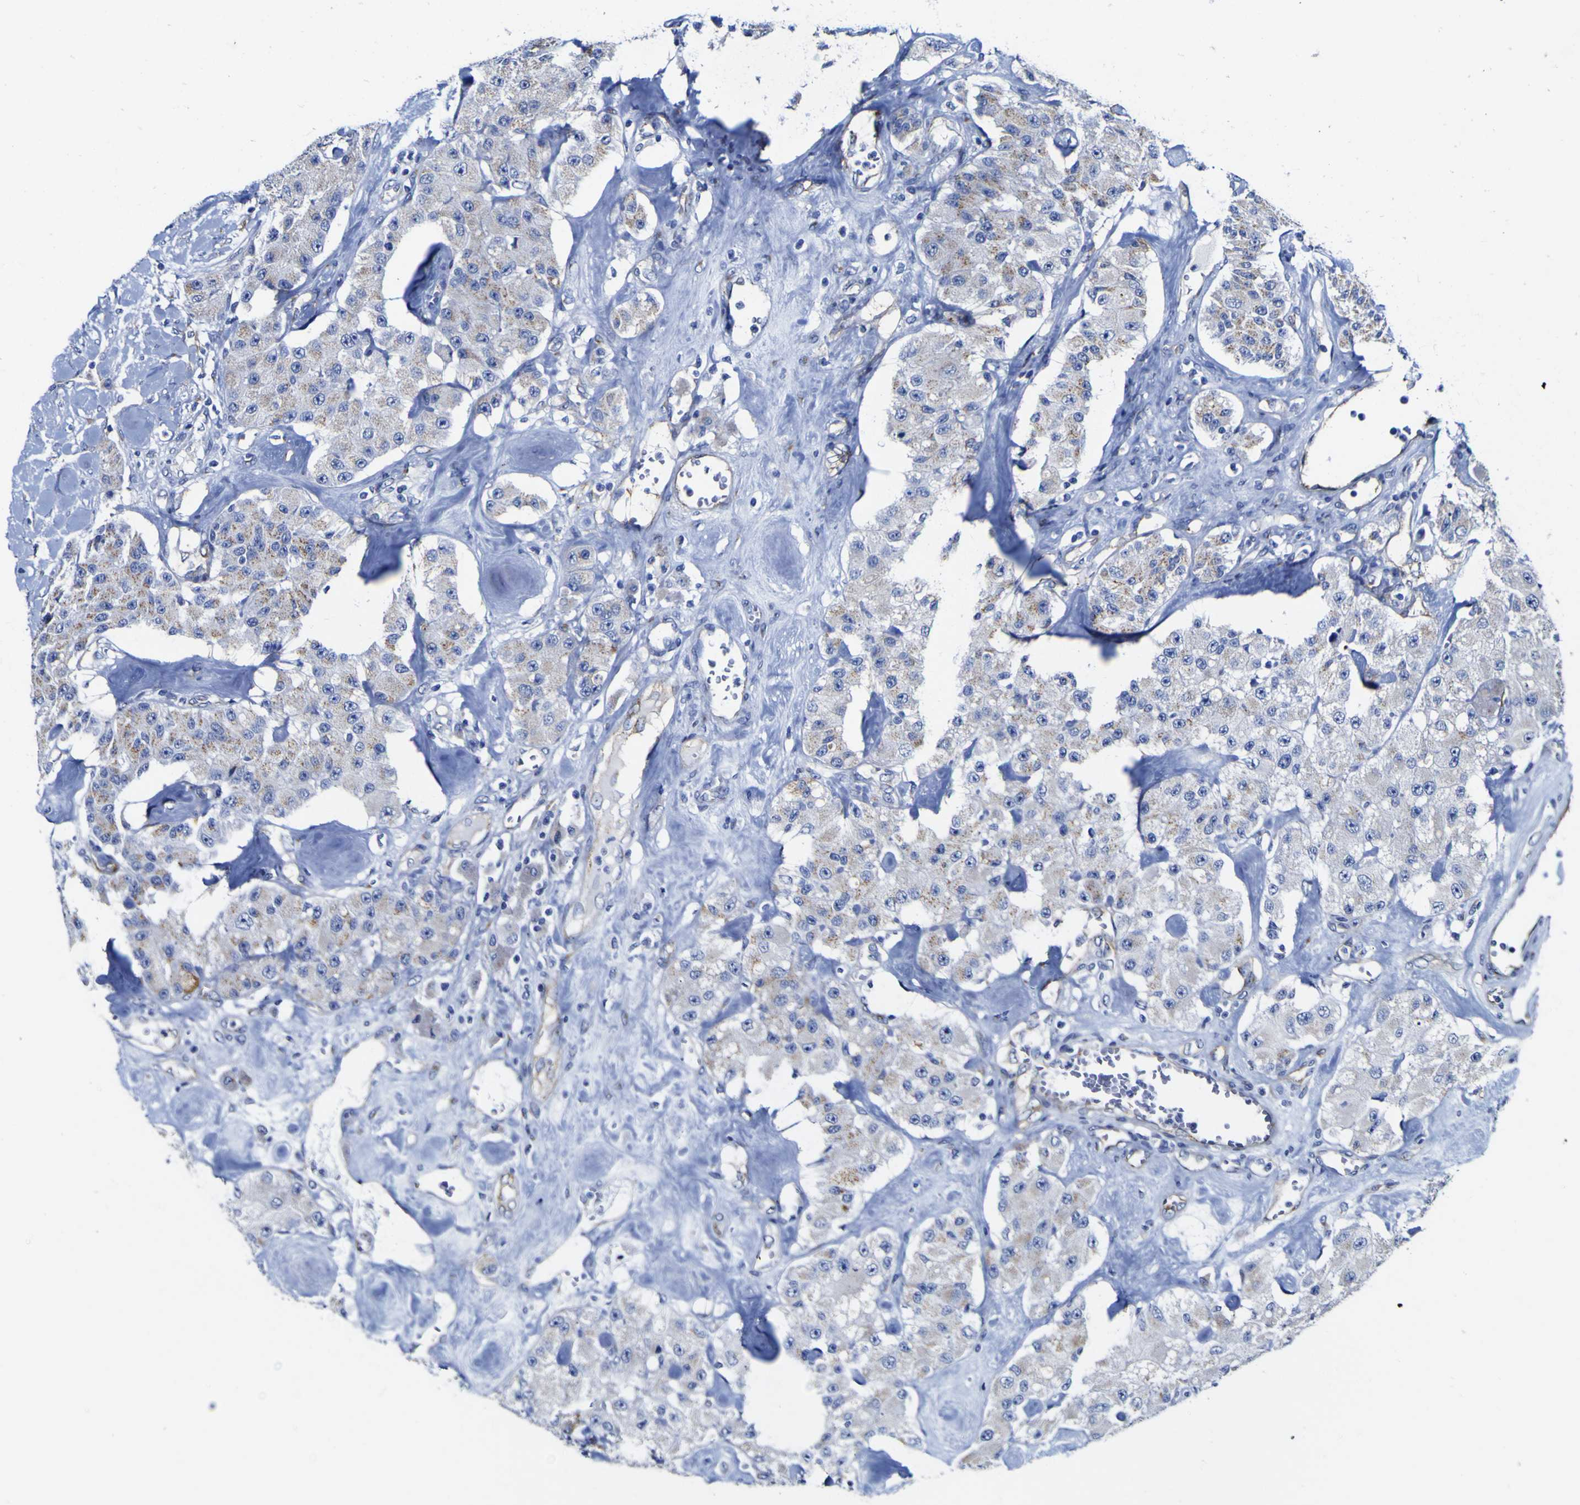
{"staining": {"intensity": "weak", "quantity": "25%-75%", "location": "cytoplasmic/membranous"}, "tissue": "carcinoid", "cell_type": "Tumor cells", "image_type": "cancer", "snomed": [{"axis": "morphology", "description": "Carcinoid, malignant, NOS"}, {"axis": "topography", "description": "Pancreas"}], "caption": "Immunohistochemical staining of human carcinoid displays low levels of weak cytoplasmic/membranous staining in about 25%-75% of tumor cells. The protein of interest is stained brown, and the nuclei are stained in blue (DAB IHC with brightfield microscopy, high magnification).", "gene": "GOLM1", "patient": {"sex": "male", "age": 41}}